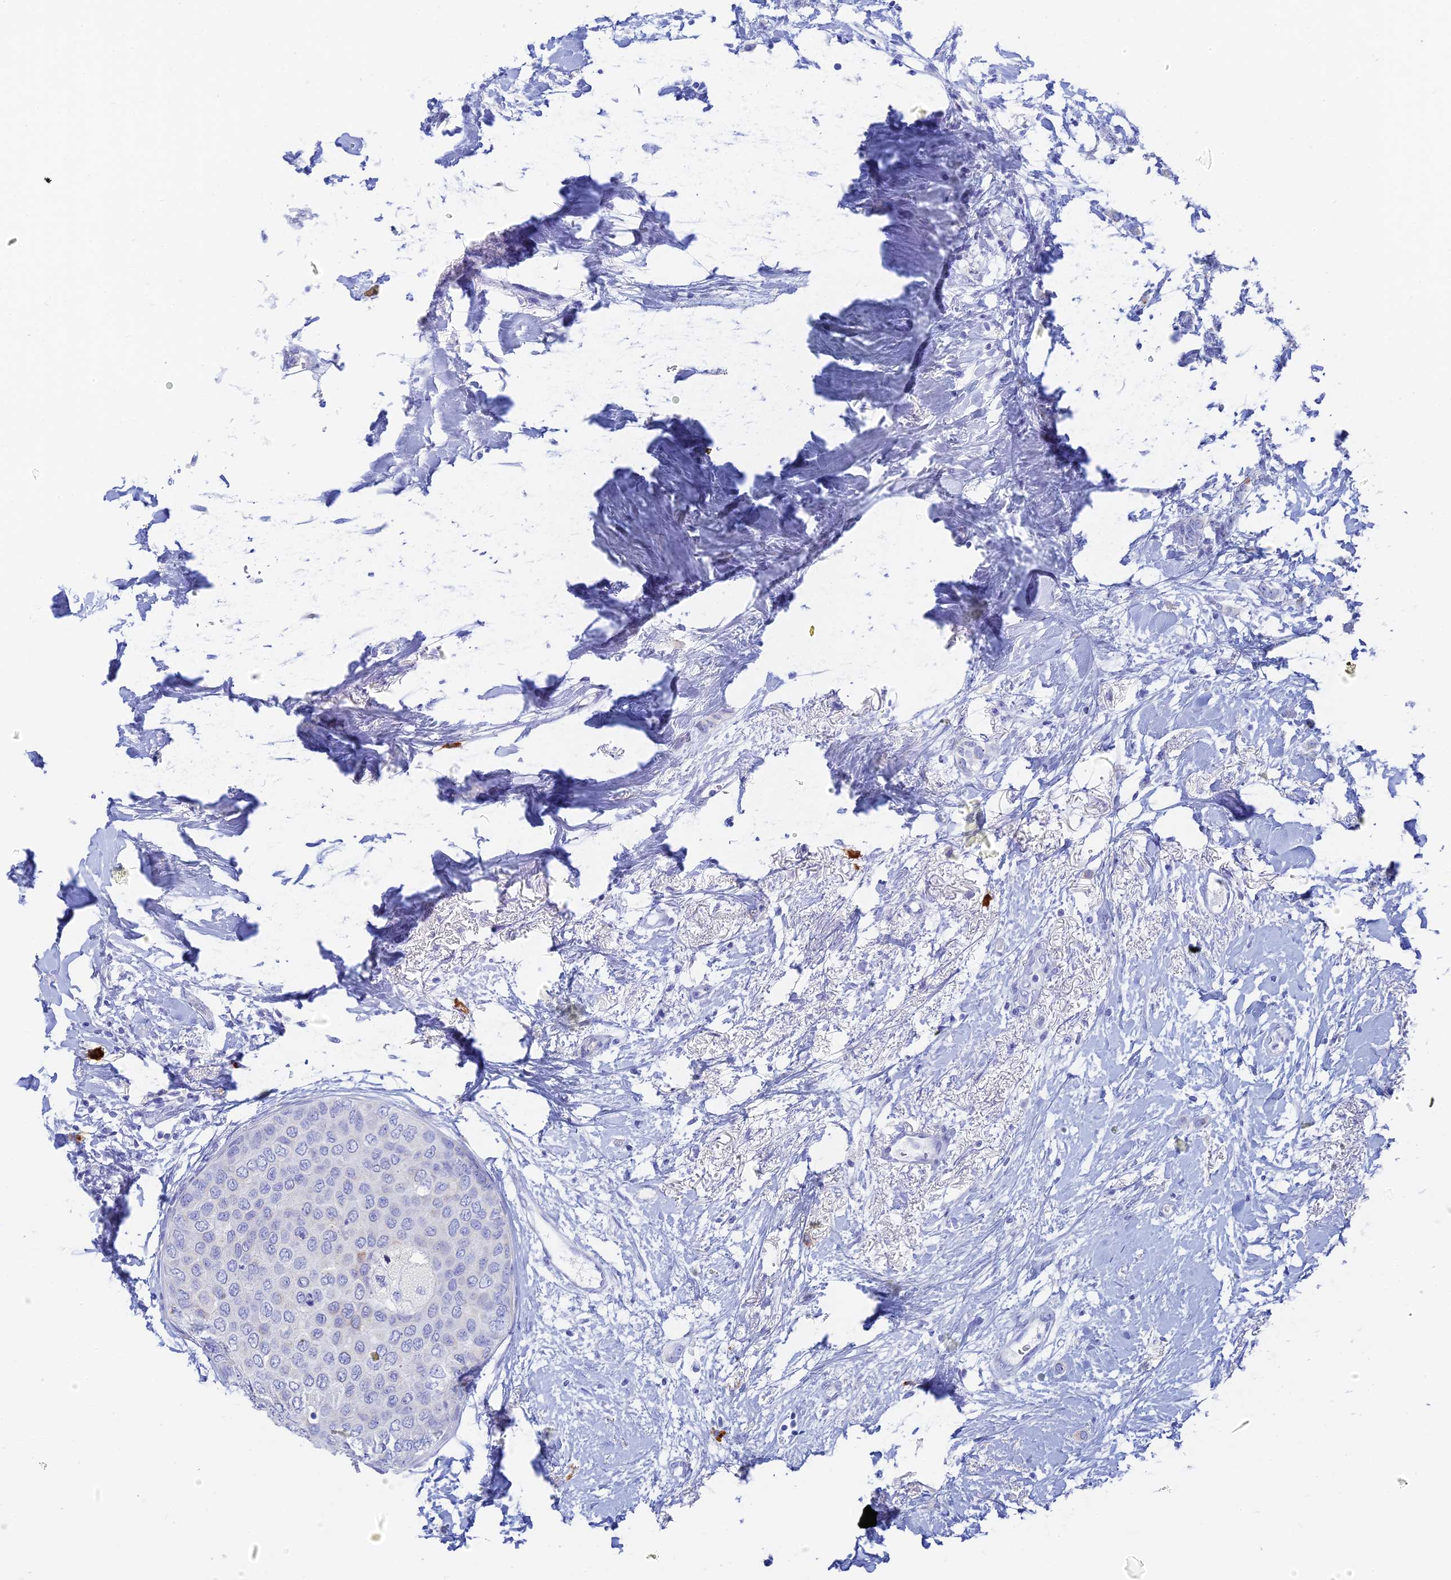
{"staining": {"intensity": "negative", "quantity": "none", "location": "none"}, "tissue": "breast cancer", "cell_type": "Tumor cells", "image_type": "cancer", "snomed": [{"axis": "morphology", "description": "Duct carcinoma"}, {"axis": "topography", "description": "Breast"}], "caption": "A high-resolution photomicrograph shows immunohistochemistry staining of breast cancer, which displays no significant staining in tumor cells.", "gene": "CEP152", "patient": {"sex": "female", "age": 72}}